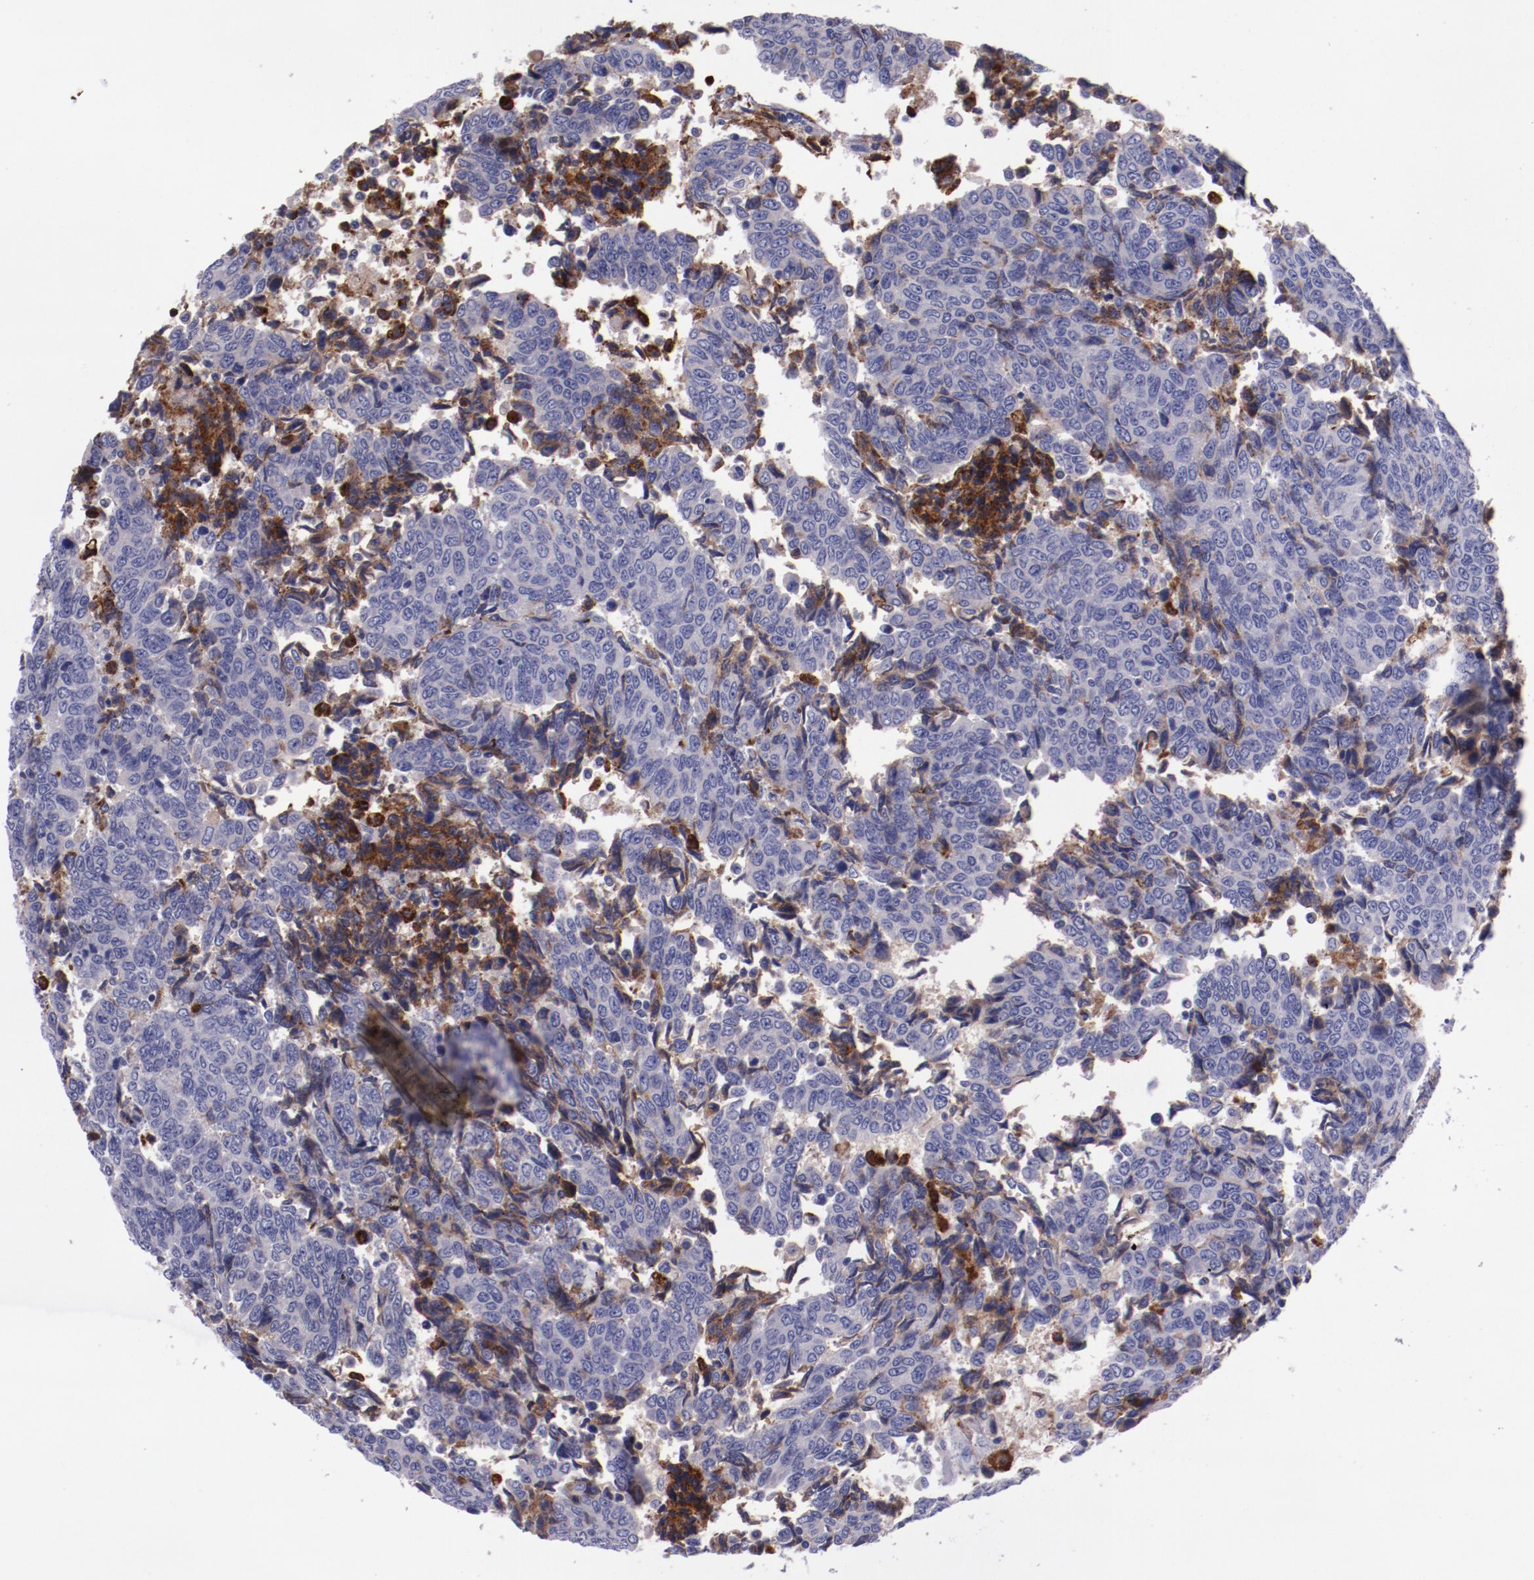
{"staining": {"intensity": "negative", "quantity": "none", "location": "none"}, "tissue": "urothelial cancer", "cell_type": "Tumor cells", "image_type": "cancer", "snomed": [{"axis": "morphology", "description": "Urothelial carcinoma, High grade"}, {"axis": "topography", "description": "Urinary bladder"}], "caption": "The histopathology image exhibits no significant expression in tumor cells of high-grade urothelial carcinoma.", "gene": "APOH", "patient": {"sex": "male", "age": 86}}